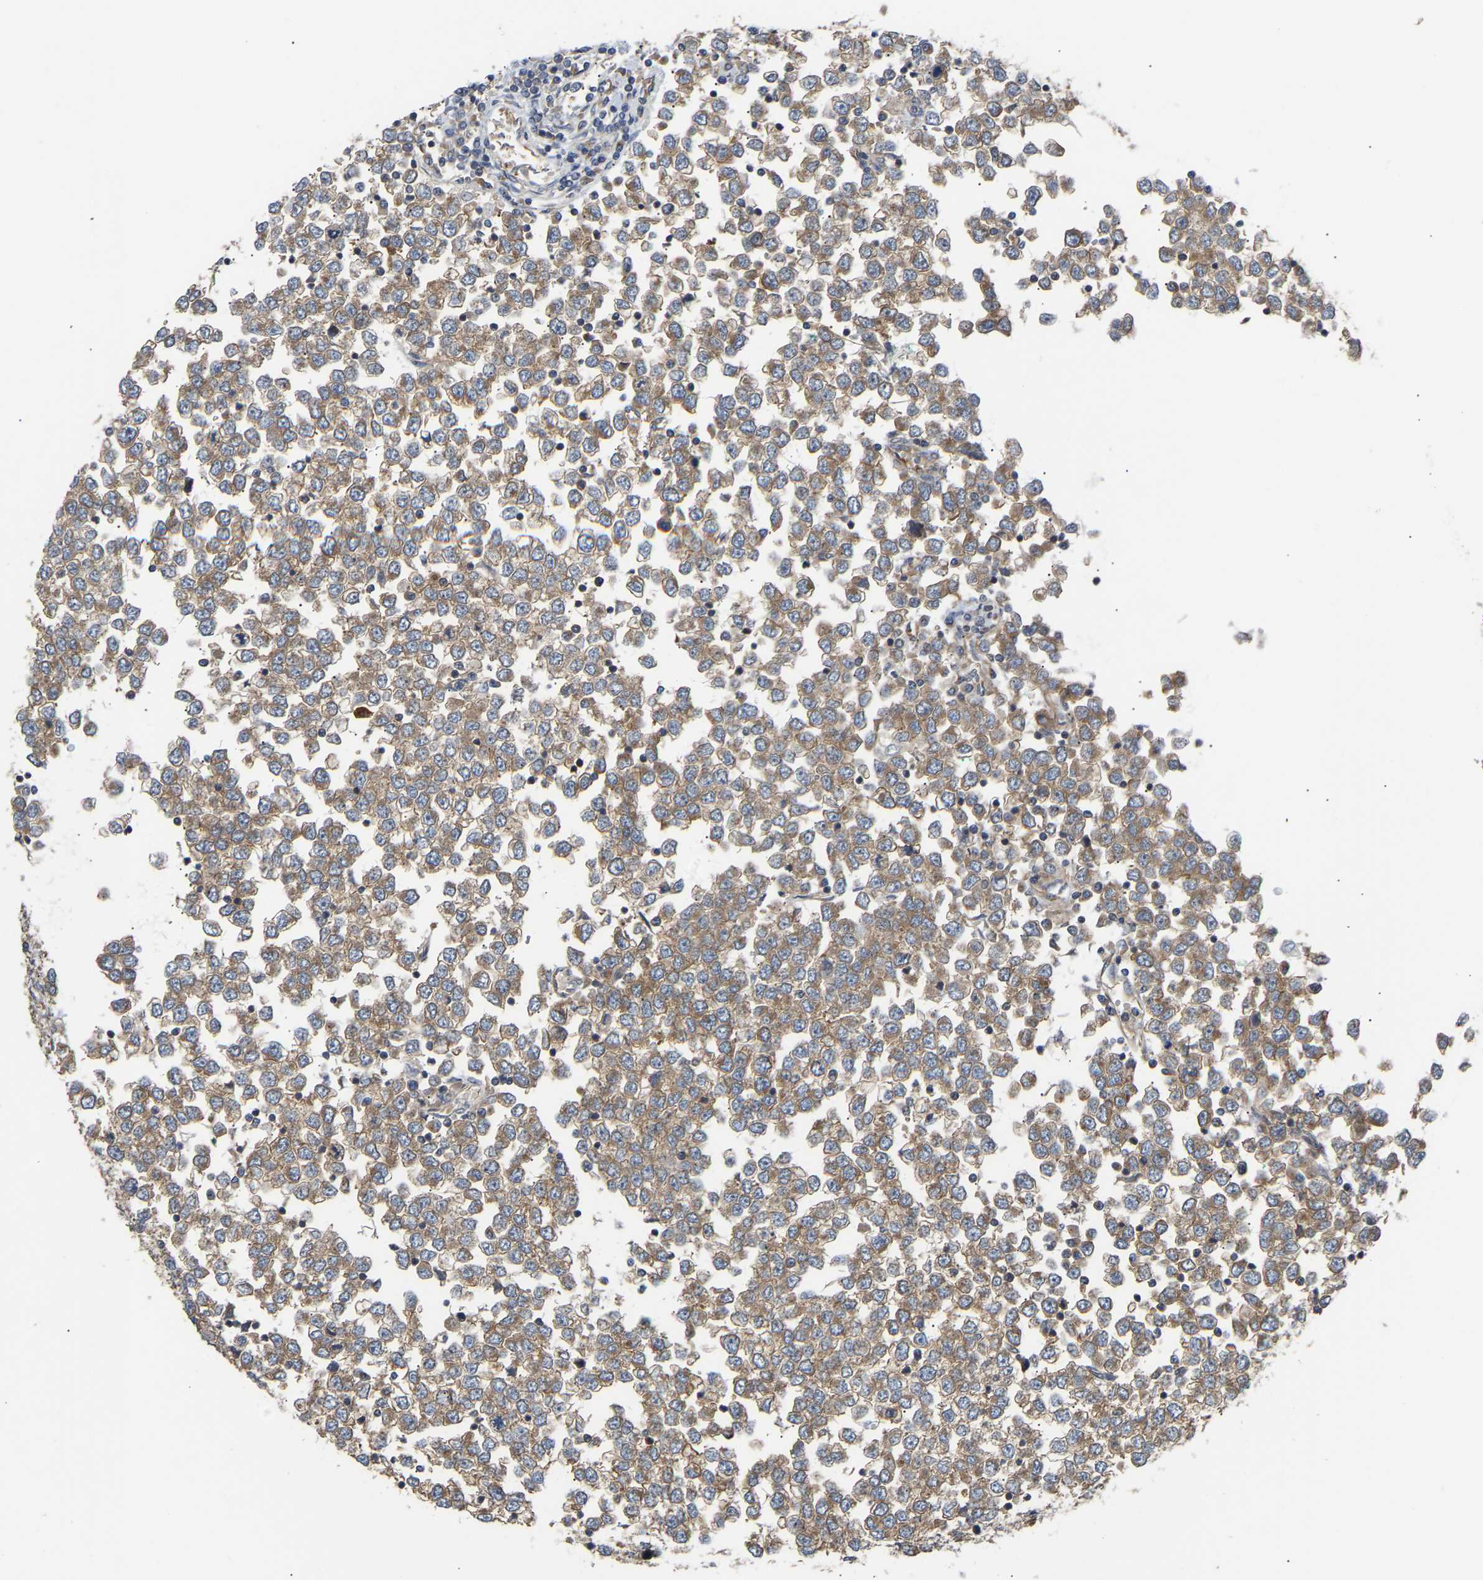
{"staining": {"intensity": "moderate", "quantity": ">75%", "location": "cytoplasmic/membranous"}, "tissue": "testis cancer", "cell_type": "Tumor cells", "image_type": "cancer", "snomed": [{"axis": "morphology", "description": "Seminoma, NOS"}, {"axis": "topography", "description": "Testis"}], "caption": "Tumor cells reveal medium levels of moderate cytoplasmic/membranous staining in approximately >75% of cells in human testis cancer. Nuclei are stained in blue.", "gene": "LAPTM4B", "patient": {"sex": "male", "age": 65}}